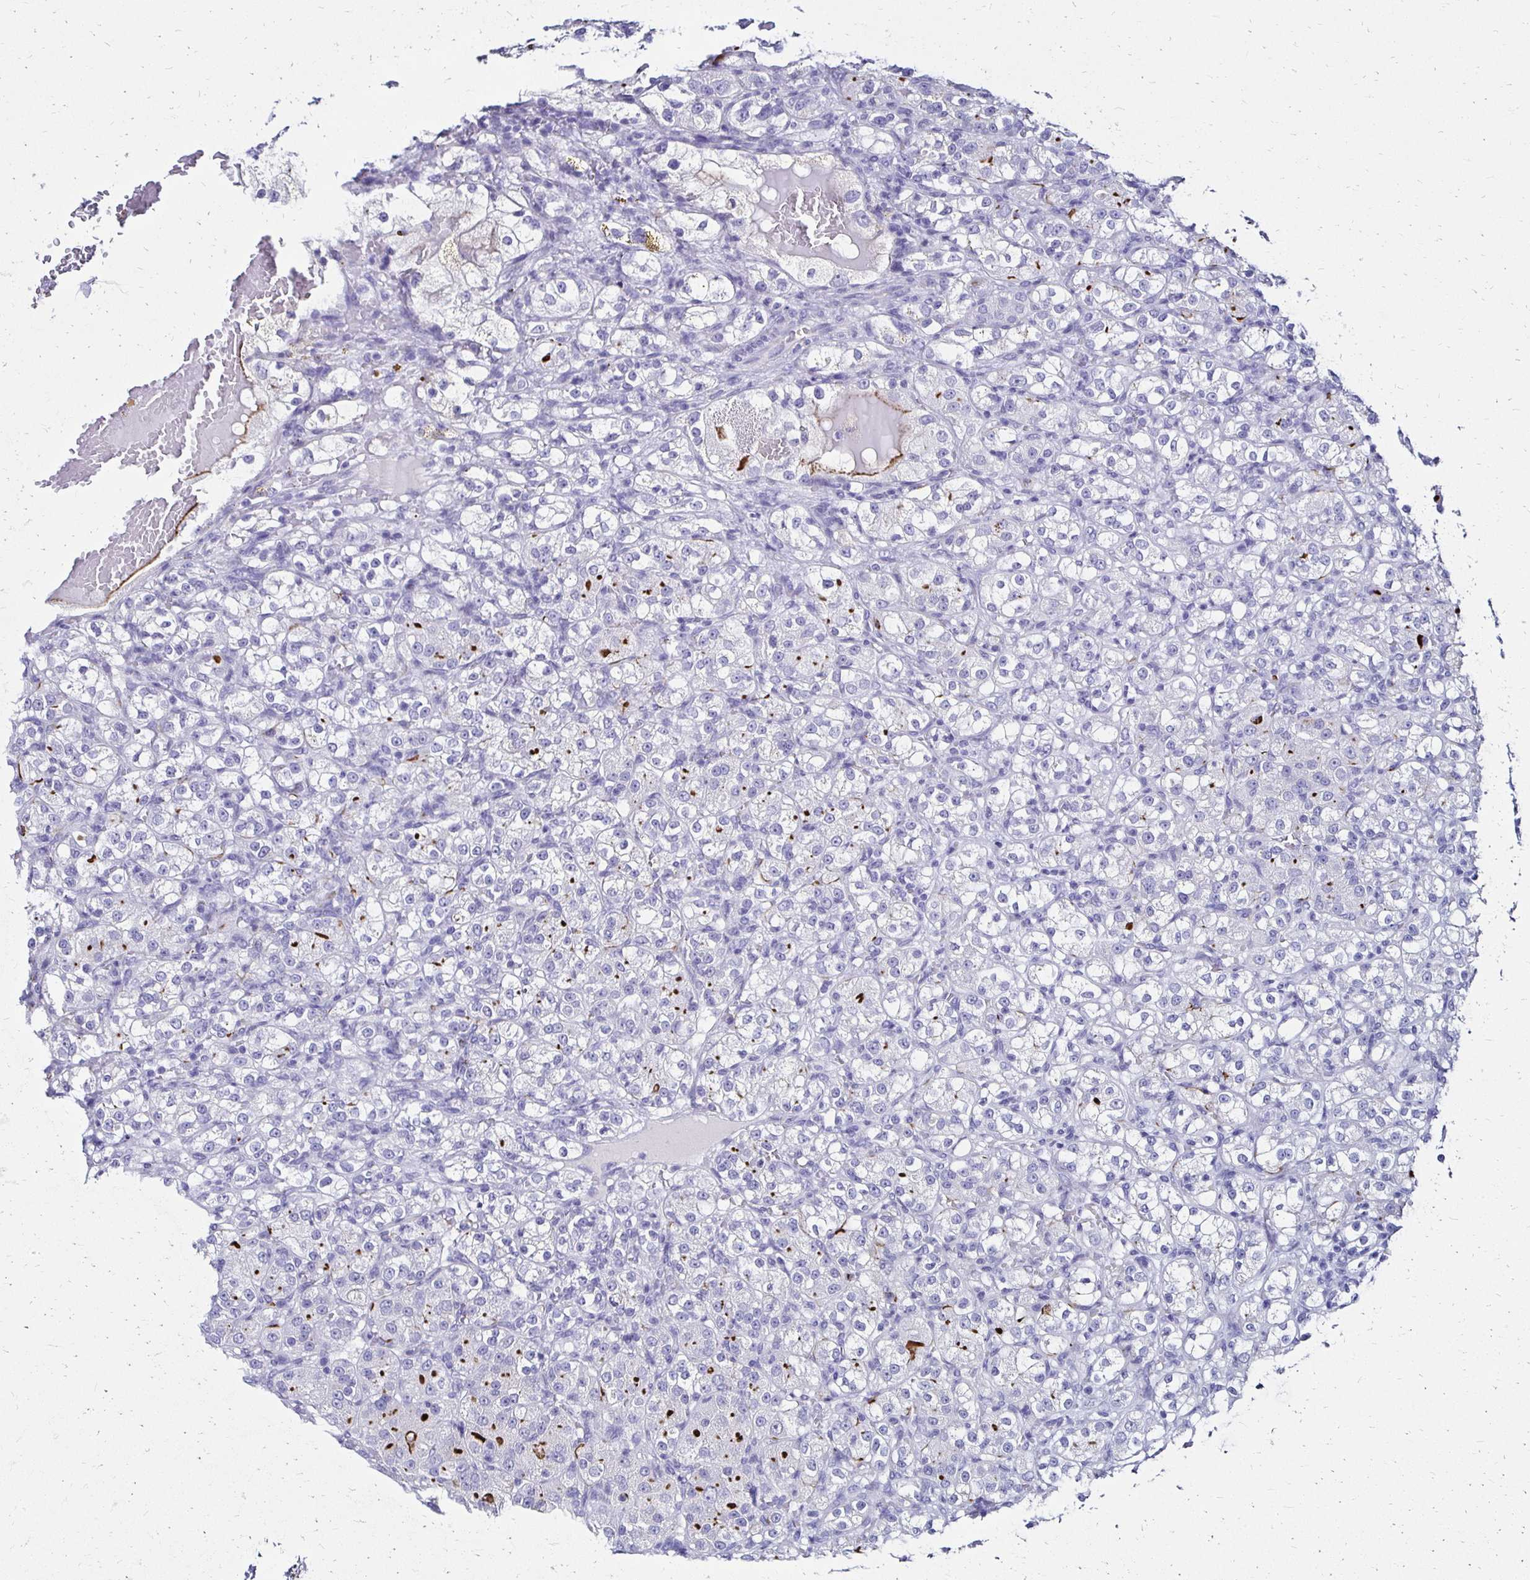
{"staining": {"intensity": "moderate", "quantity": "<25%", "location": "cytoplasmic/membranous"}, "tissue": "renal cancer", "cell_type": "Tumor cells", "image_type": "cancer", "snomed": [{"axis": "morphology", "description": "Normal tissue, NOS"}, {"axis": "morphology", "description": "Adenocarcinoma, NOS"}, {"axis": "topography", "description": "Kidney"}], "caption": "IHC (DAB) staining of human renal cancer (adenocarcinoma) shows moderate cytoplasmic/membranous protein positivity in approximately <25% of tumor cells.", "gene": "KCNT1", "patient": {"sex": "male", "age": 61}}